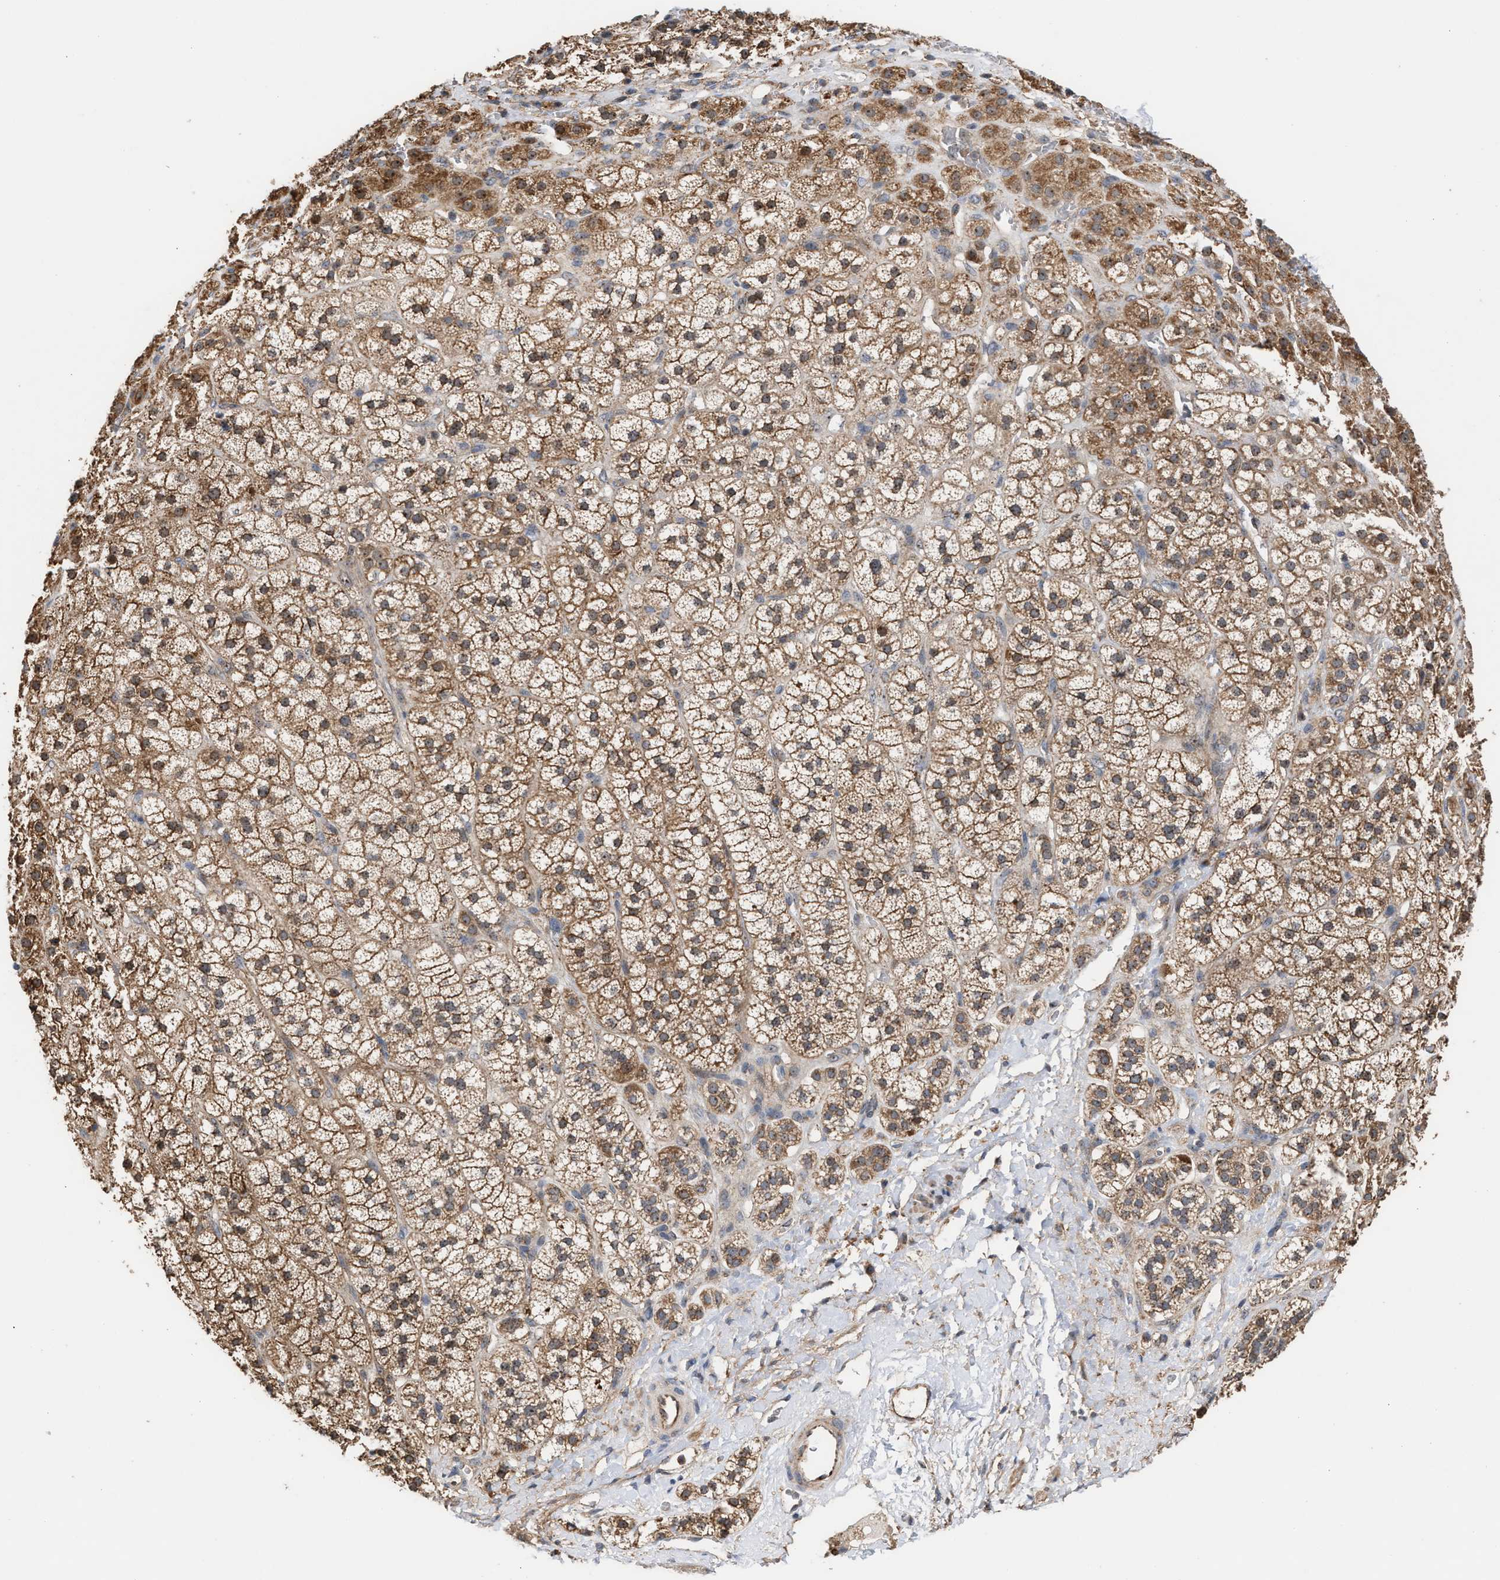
{"staining": {"intensity": "moderate", "quantity": ">75%", "location": "cytoplasmic/membranous,nuclear"}, "tissue": "adrenal gland", "cell_type": "Glandular cells", "image_type": "normal", "snomed": [{"axis": "morphology", "description": "Normal tissue, NOS"}, {"axis": "topography", "description": "Adrenal gland"}], "caption": "Glandular cells display moderate cytoplasmic/membranous,nuclear positivity in about >75% of cells in benign adrenal gland.", "gene": "EXOSC2", "patient": {"sex": "male", "age": 56}}